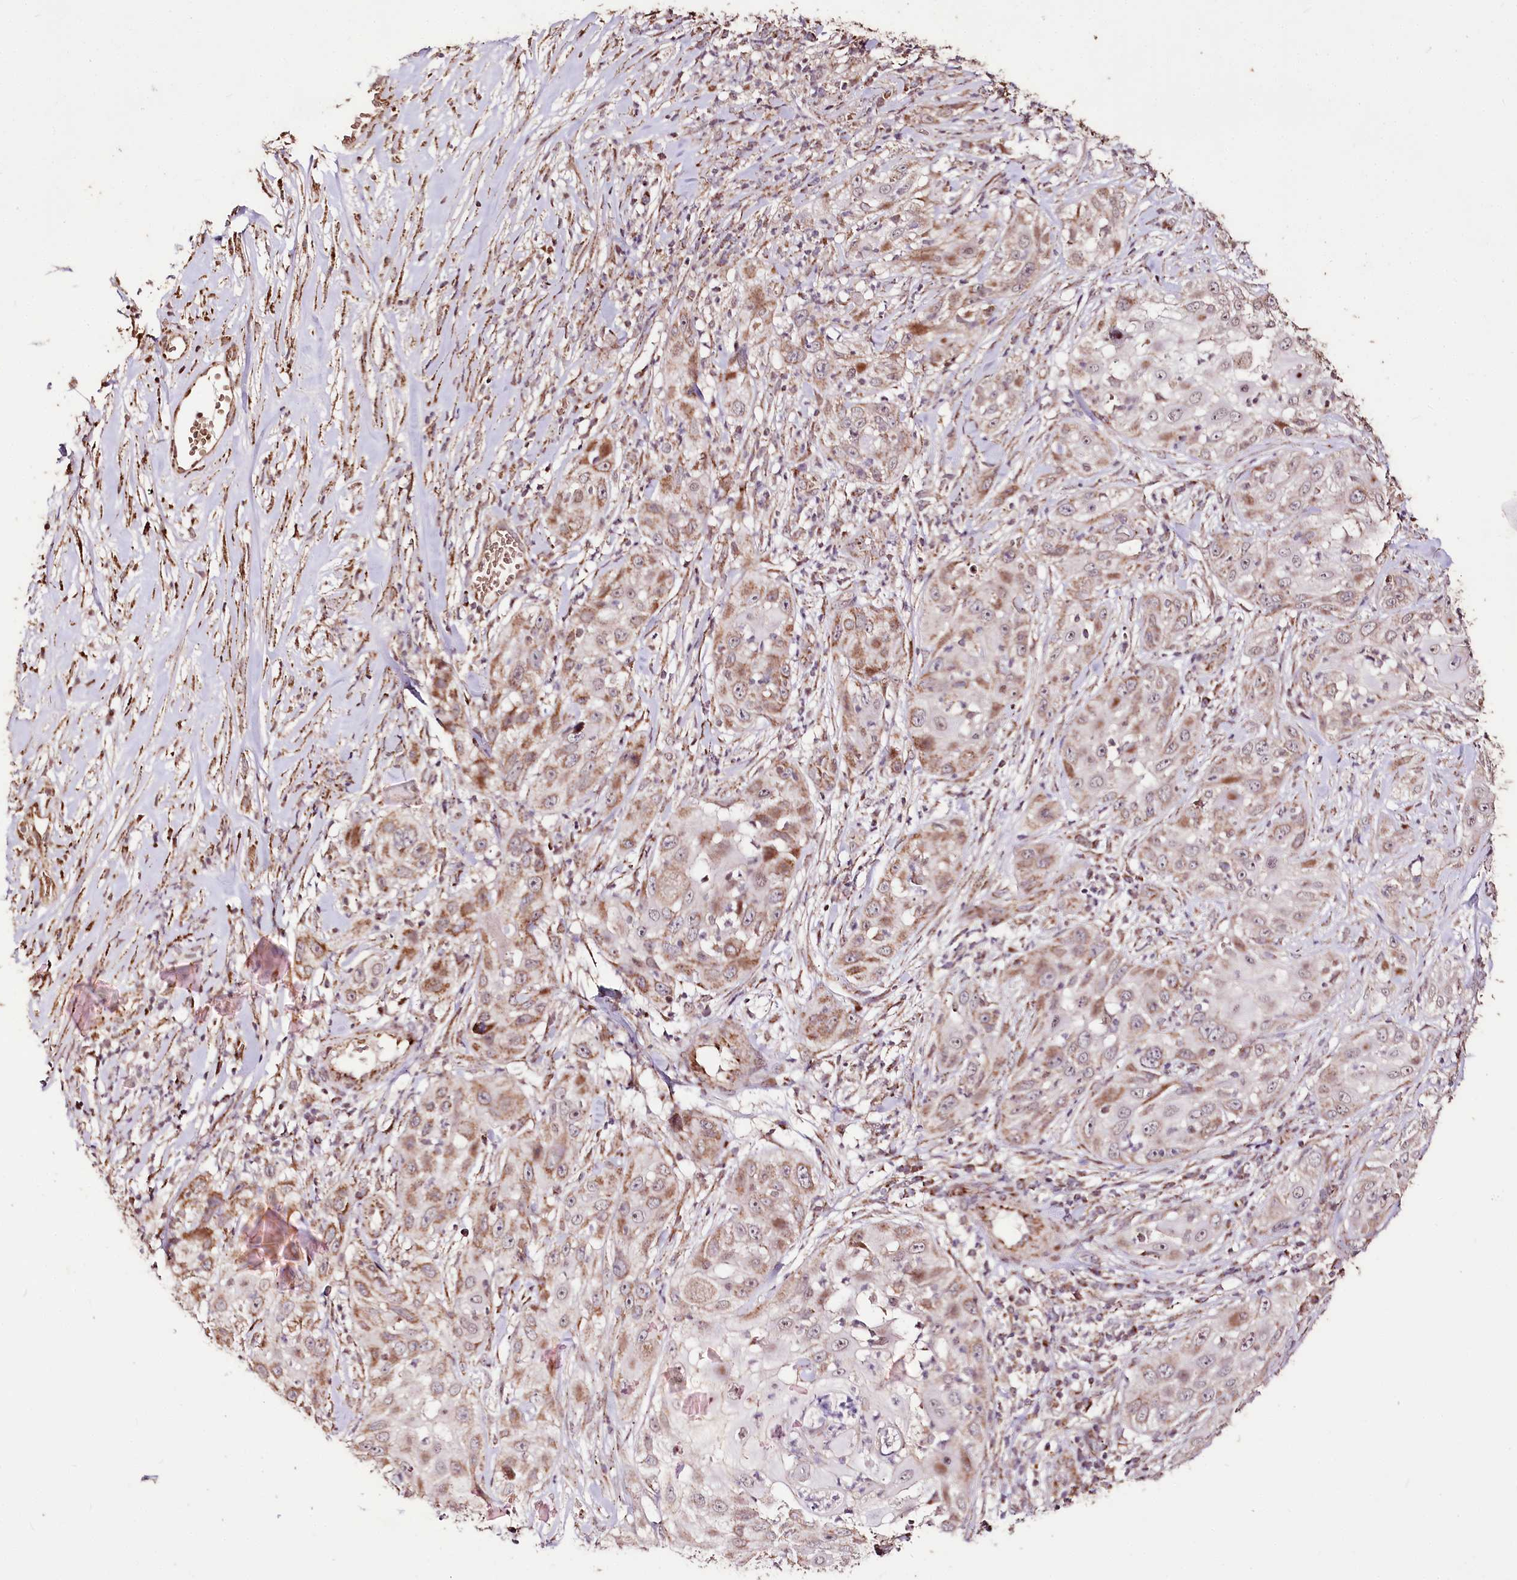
{"staining": {"intensity": "weak", "quantity": ">75%", "location": "cytoplasmic/membranous"}, "tissue": "skin cancer", "cell_type": "Tumor cells", "image_type": "cancer", "snomed": [{"axis": "morphology", "description": "Squamous cell carcinoma, NOS"}, {"axis": "topography", "description": "Skin"}], "caption": "A high-resolution photomicrograph shows immunohistochemistry staining of skin squamous cell carcinoma, which reveals weak cytoplasmic/membranous staining in approximately >75% of tumor cells. The staining was performed using DAB (3,3'-diaminobenzidine), with brown indicating positive protein expression. Nuclei are stained blue with hematoxylin.", "gene": "CARD19", "patient": {"sex": "female", "age": 44}}